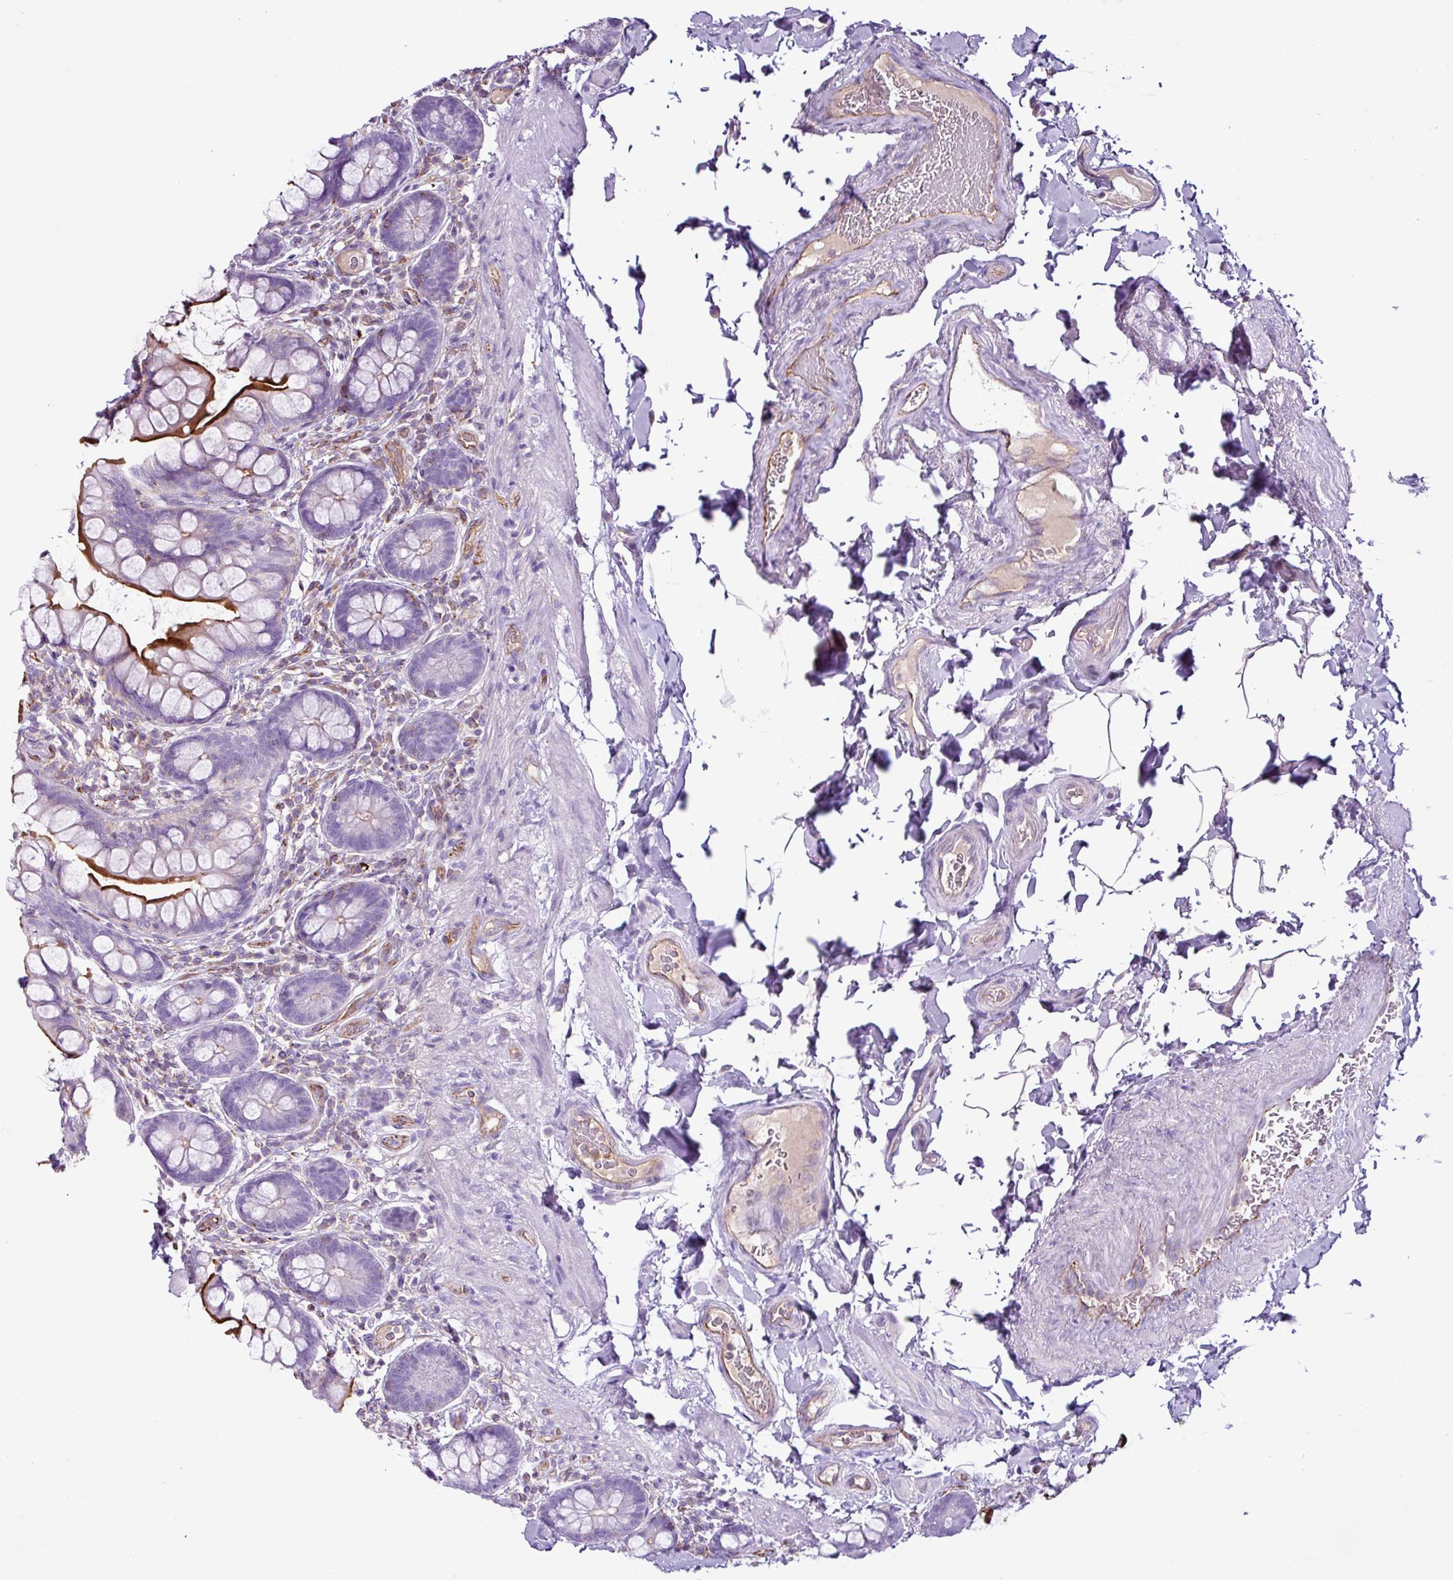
{"staining": {"intensity": "strong", "quantity": "25%-75%", "location": "cytoplasmic/membranous"}, "tissue": "small intestine", "cell_type": "Glandular cells", "image_type": "normal", "snomed": [{"axis": "morphology", "description": "Normal tissue, NOS"}, {"axis": "topography", "description": "Small intestine"}], "caption": "DAB immunohistochemical staining of normal small intestine exhibits strong cytoplasmic/membranous protein positivity in about 25%-75% of glandular cells.", "gene": "EME2", "patient": {"sex": "male", "age": 70}}